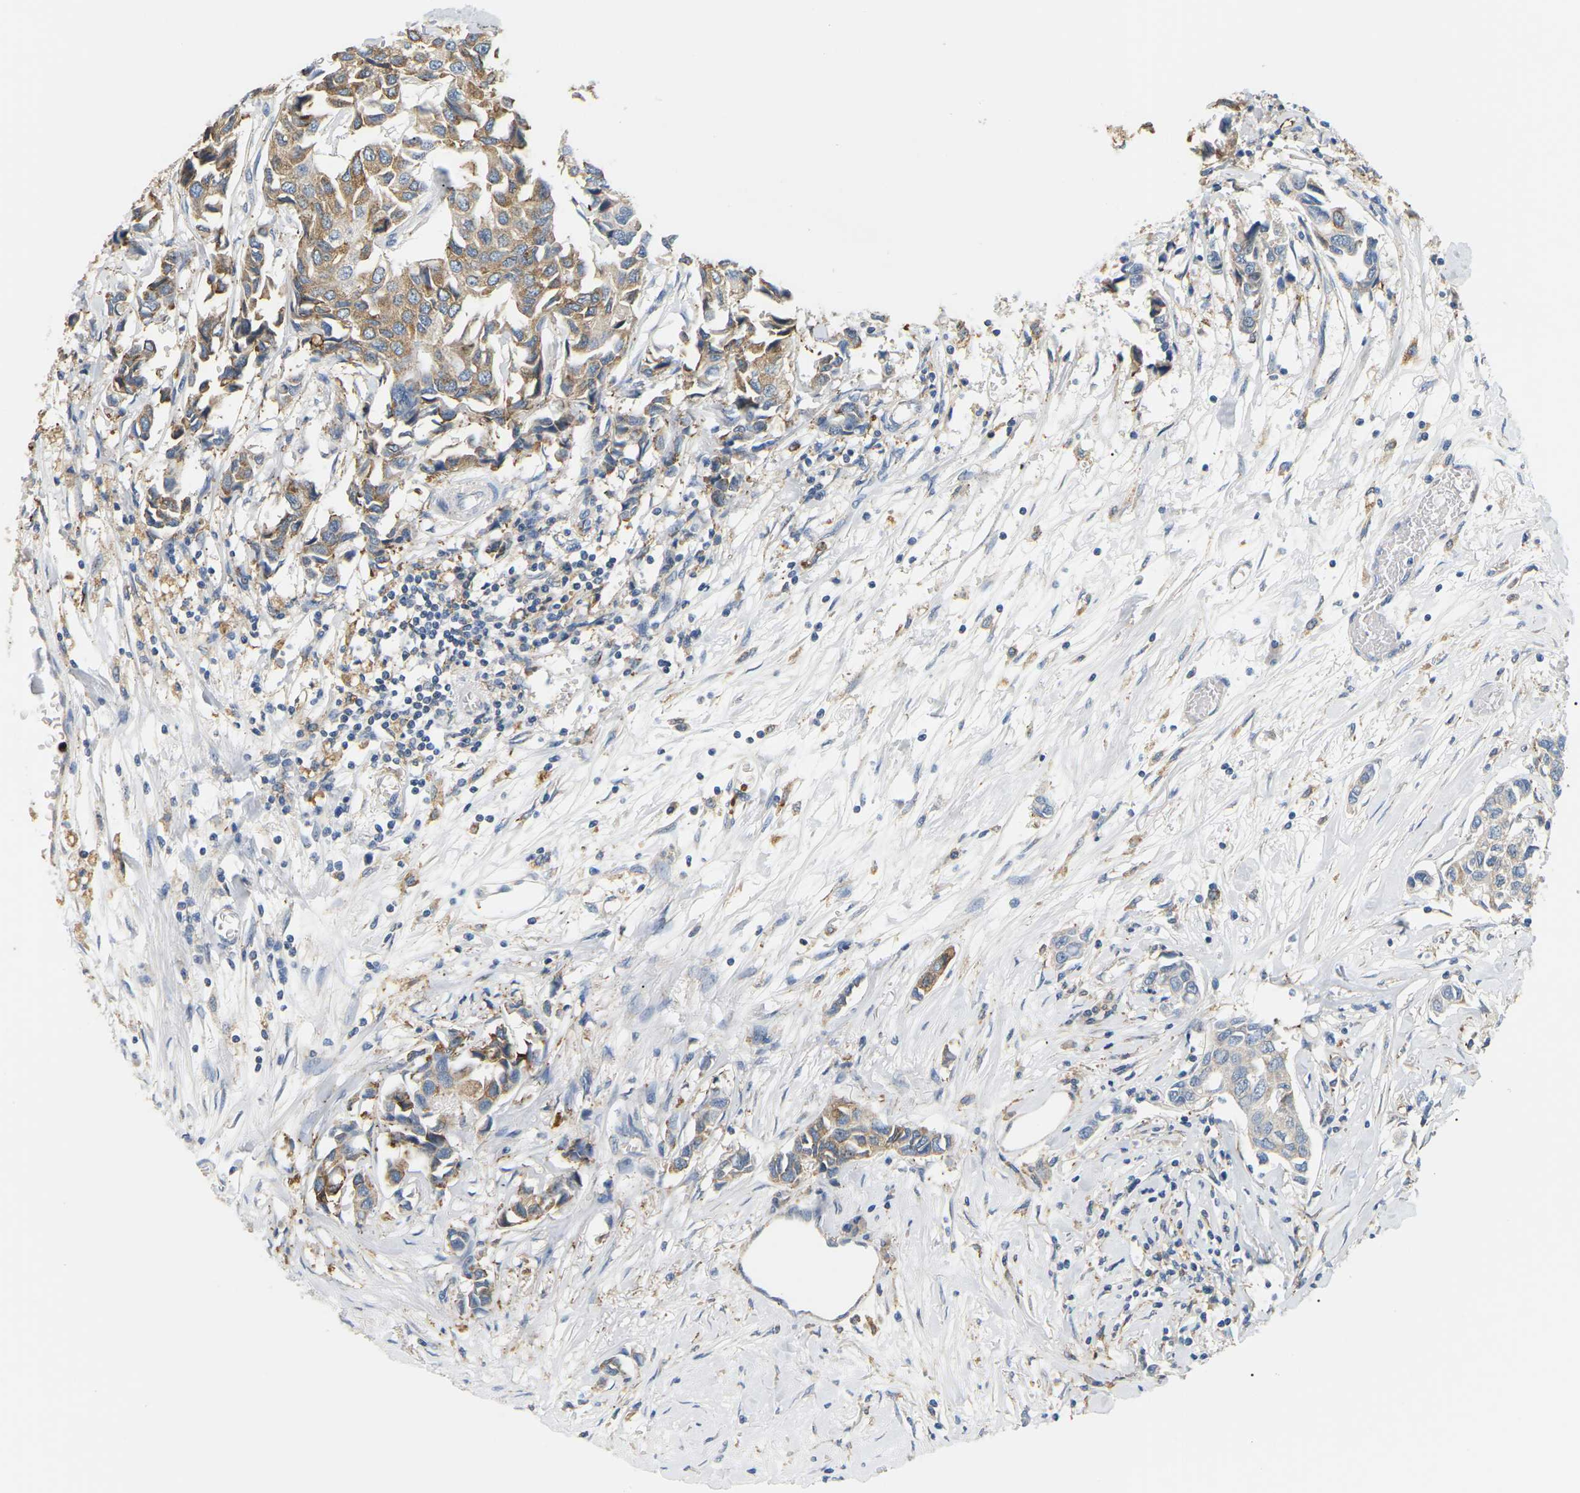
{"staining": {"intensity": "moderate", "quantity": ">75%", "location": "cytoplasmic/membranous"}, "tissue": "breast cancer", "cell_type": "Tumor cells", "image_type": "cancer", "snomed": [{"axis": "morphology", "description": "Duct carcinoma"}, {"axis": "topography", "description": "Breast"}], "caption": "There is medium levels of moderate cytoplasmic/membranous positivity in tumor cells of breast cancer, as demonstrated by immunohistochemical staining (brown color).", "gene": "ADM", "patient": {"sex": "female", "age": 80}}